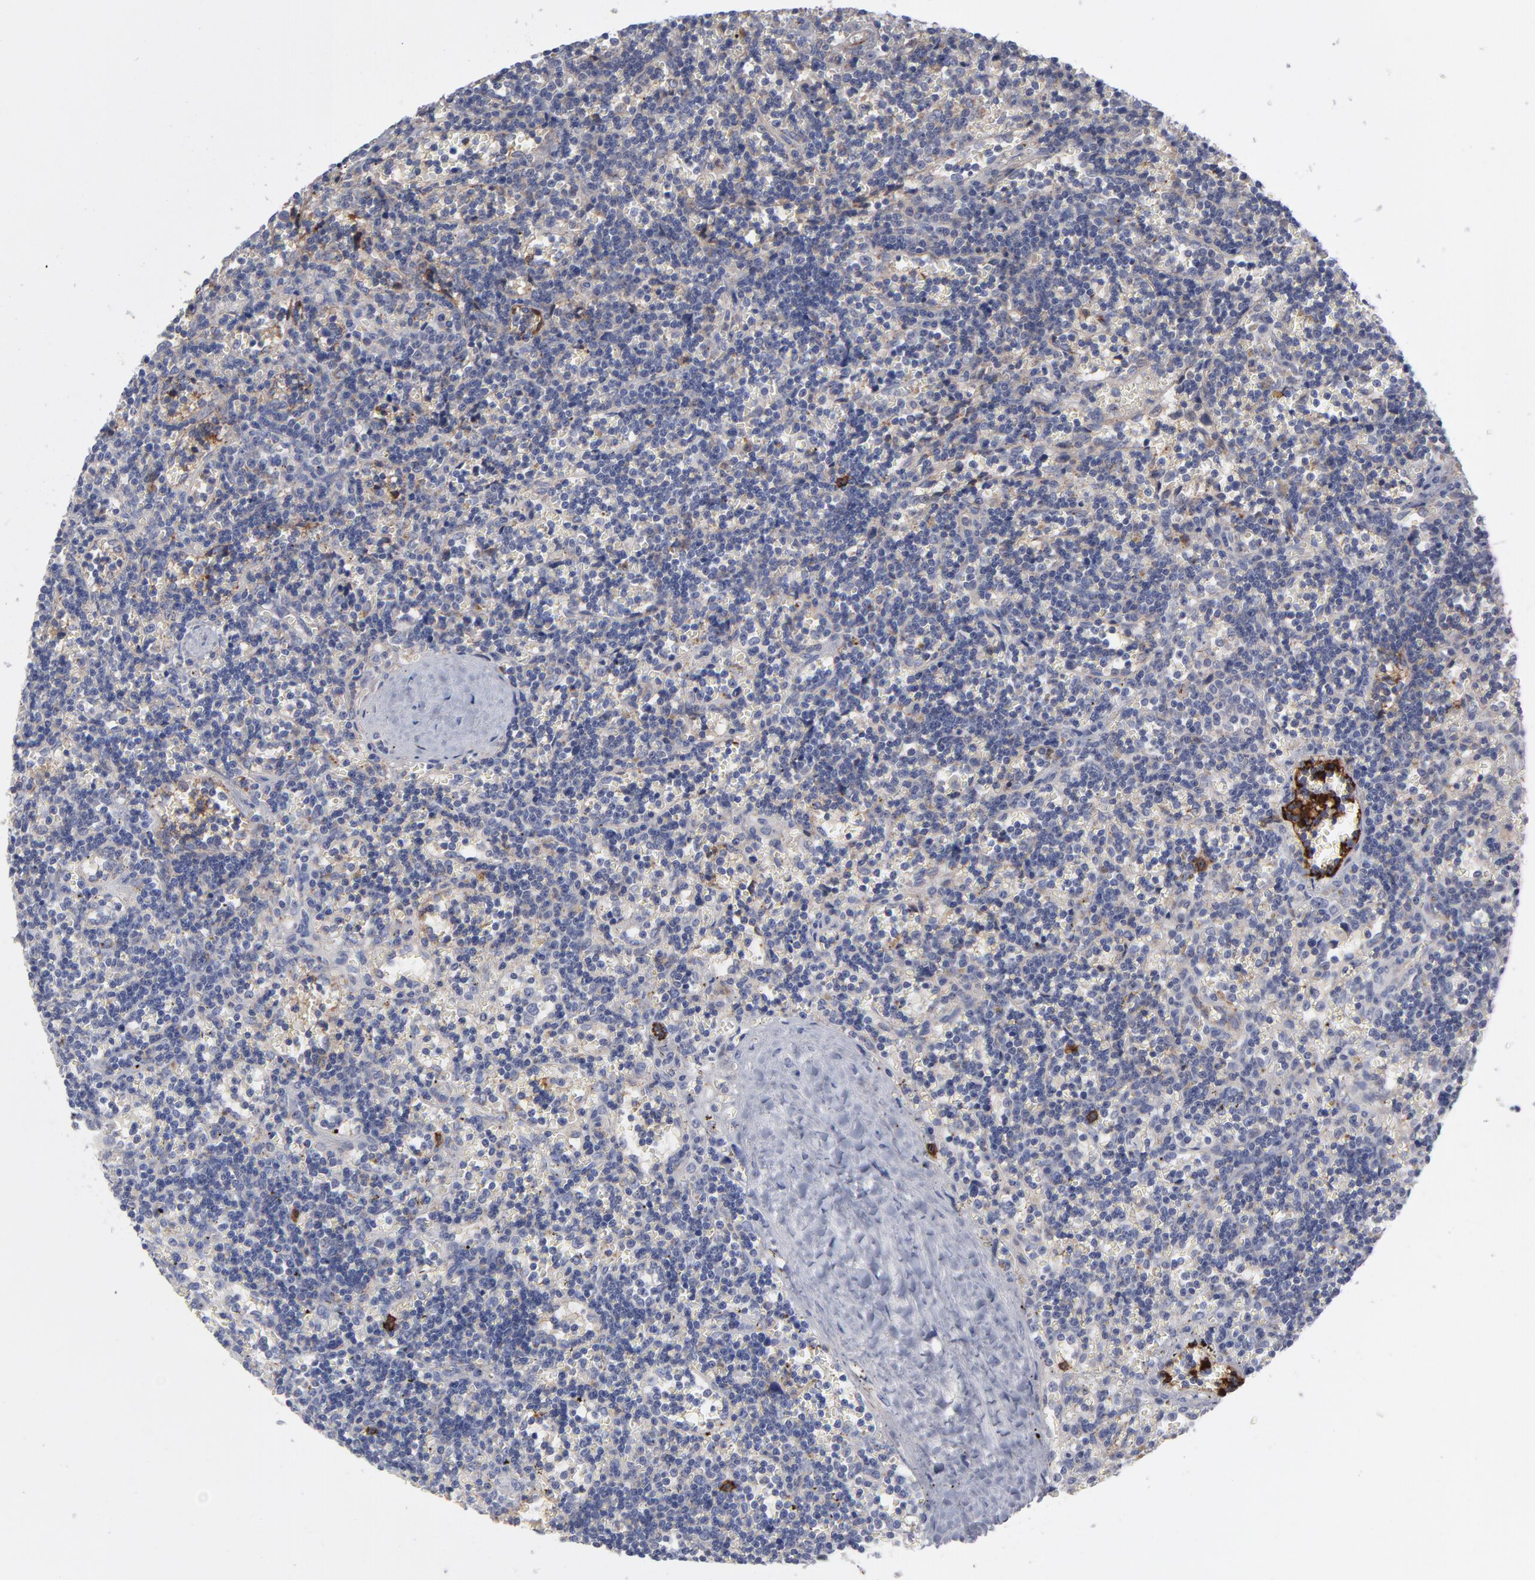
{"staining": {"intensity": "strong", "quantity": "<25%", "location": "cytoplasmic/membranous"}, "tissue": "lymphoma", "cell_type": "Tumor cells", "image_type": "cancer", "snomed": [{"axis": "morphology", "description": "Malignant lymphoma, non-Hodgkin's type, Low grade"}, {"axis": "topography", "description": "Spleen"}], "caption": "Human low-grade malignant lymphoma, non-Hodgkin's type stained with a protein marker reveals strong staining in tumor cells.", "gene": "CCR3", "patient": {"sex": "male", "age": 60}}